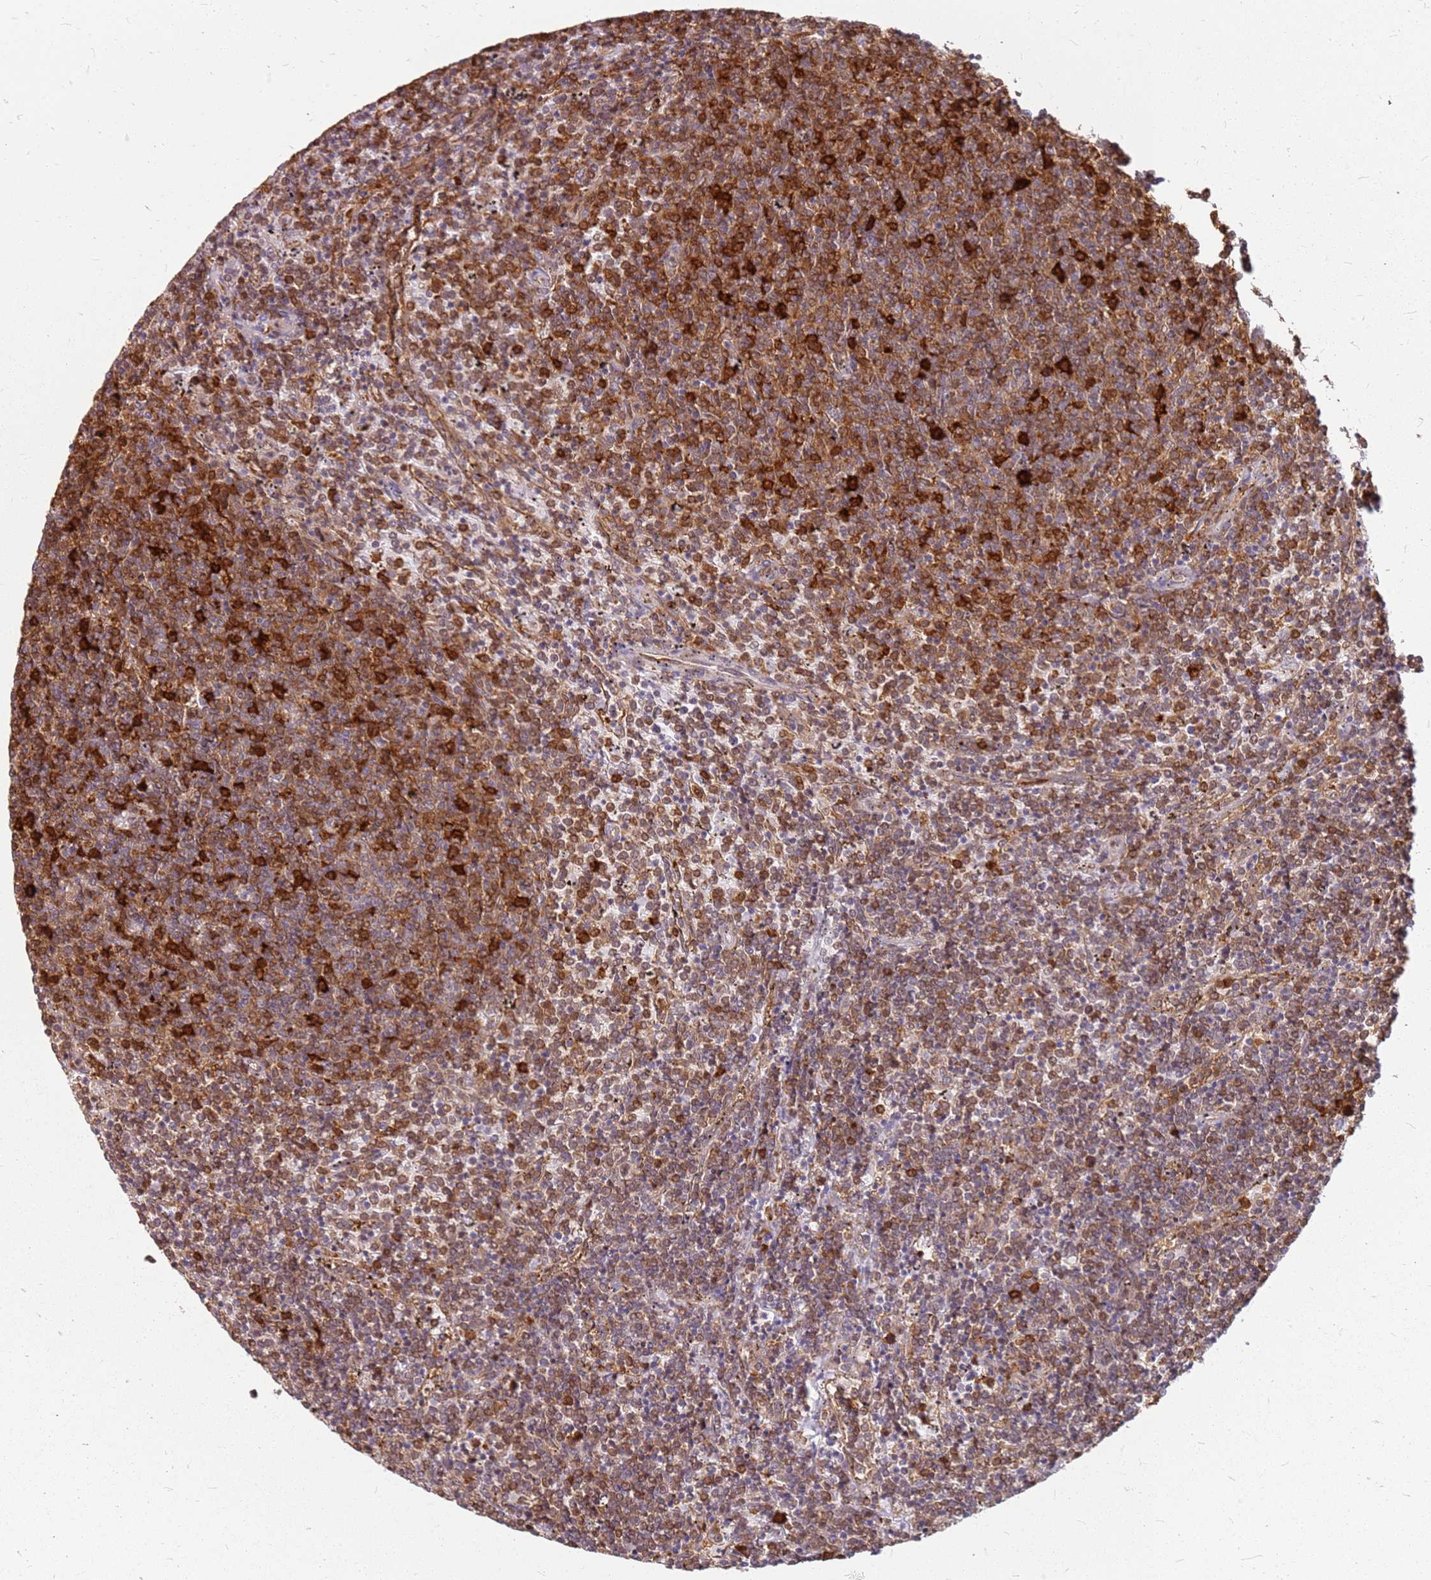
{"staining": {"intensity": "moderate", "quantity": ">75%", "location": "cytoplasmic/membranous"}, "tissue": "lymphoma", "cell_type": "Tumor cells", "image_type": "cancer", "snomed": [{"axis": "morphology", "description": "Malignant lymphoma, non-Hodgkin's type, Low grade"}, {"axis": "topography", "description": "Spleen"}], "caption": "Immunohistochemical staining of human malignant lymphoma, non-Hodgkin's type (low-grade) reveals medium levels of moderate cytoplasmic/membranous protein staining in approximately >75% of tumor cells. Nuclei are stained in blue.", "gene": "HDX", "patient": {"sex": "female", "age": 50}}